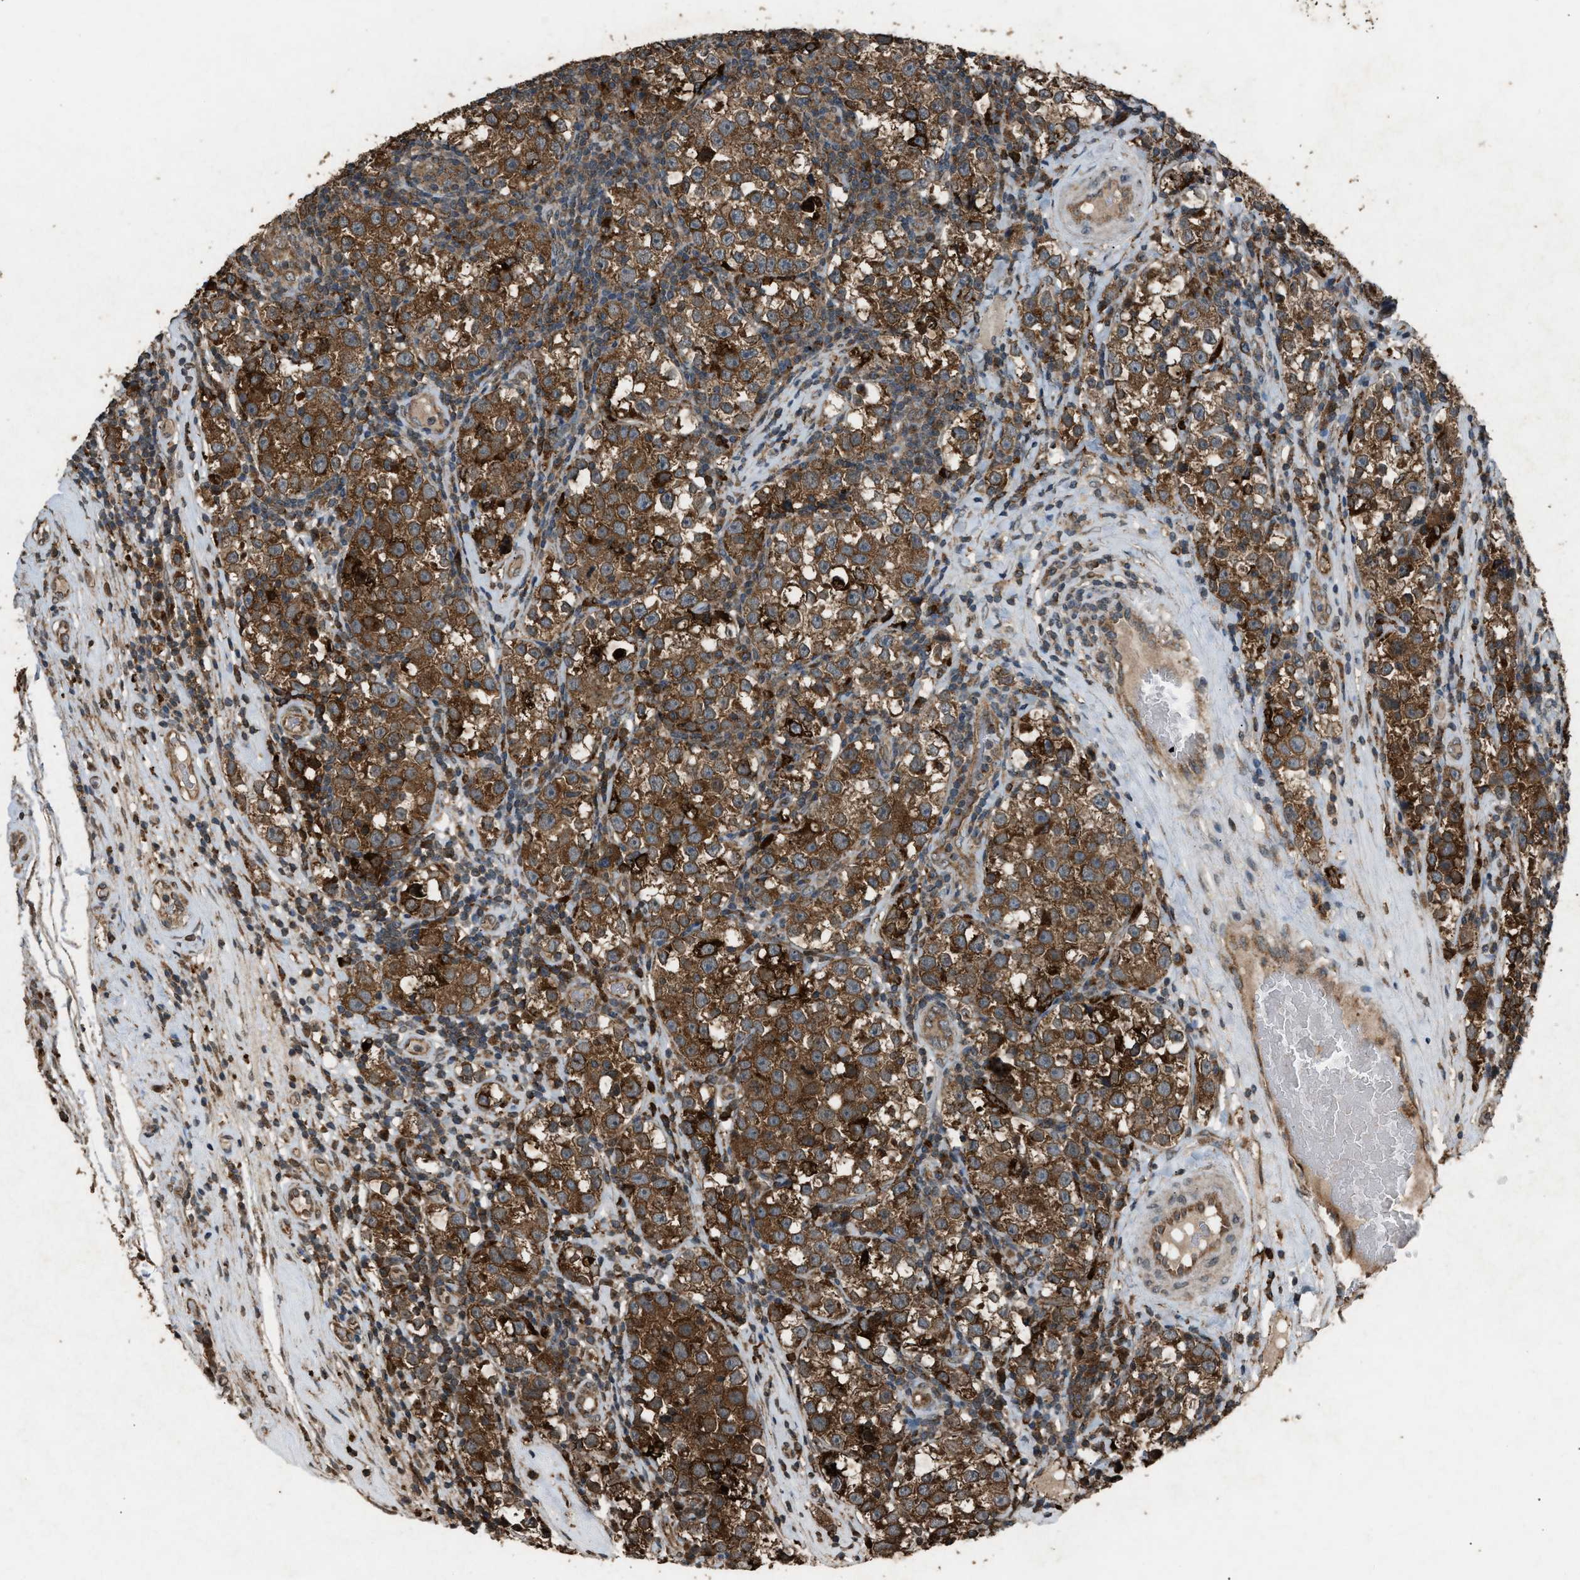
{"staining": {"intensity": "strong", "quantity": ">75%", "location": "cytoplasmic/membranous"}, "tissue": "testis cancer", "cell_type": "Tumor cells", "image_type": "cancer", "snomed": [{"axis": "morphology", "description": "Normal tissue, NOS"}, {"axis": "morphology", "description": "Seminoma, NOS"}, {"axis": "topography", "description": "Testis"}], "caption": "IHC of human seminoma (testis) displays high levels of strong cytoplasmic/membranous staining in approximately >75% of tumor cells. Immunohistochemistry stains the protein of interest in brown and the nuclei are stained blue.", "gene": "PSMD1", "patient": {"sex": "male", "age": 43}}